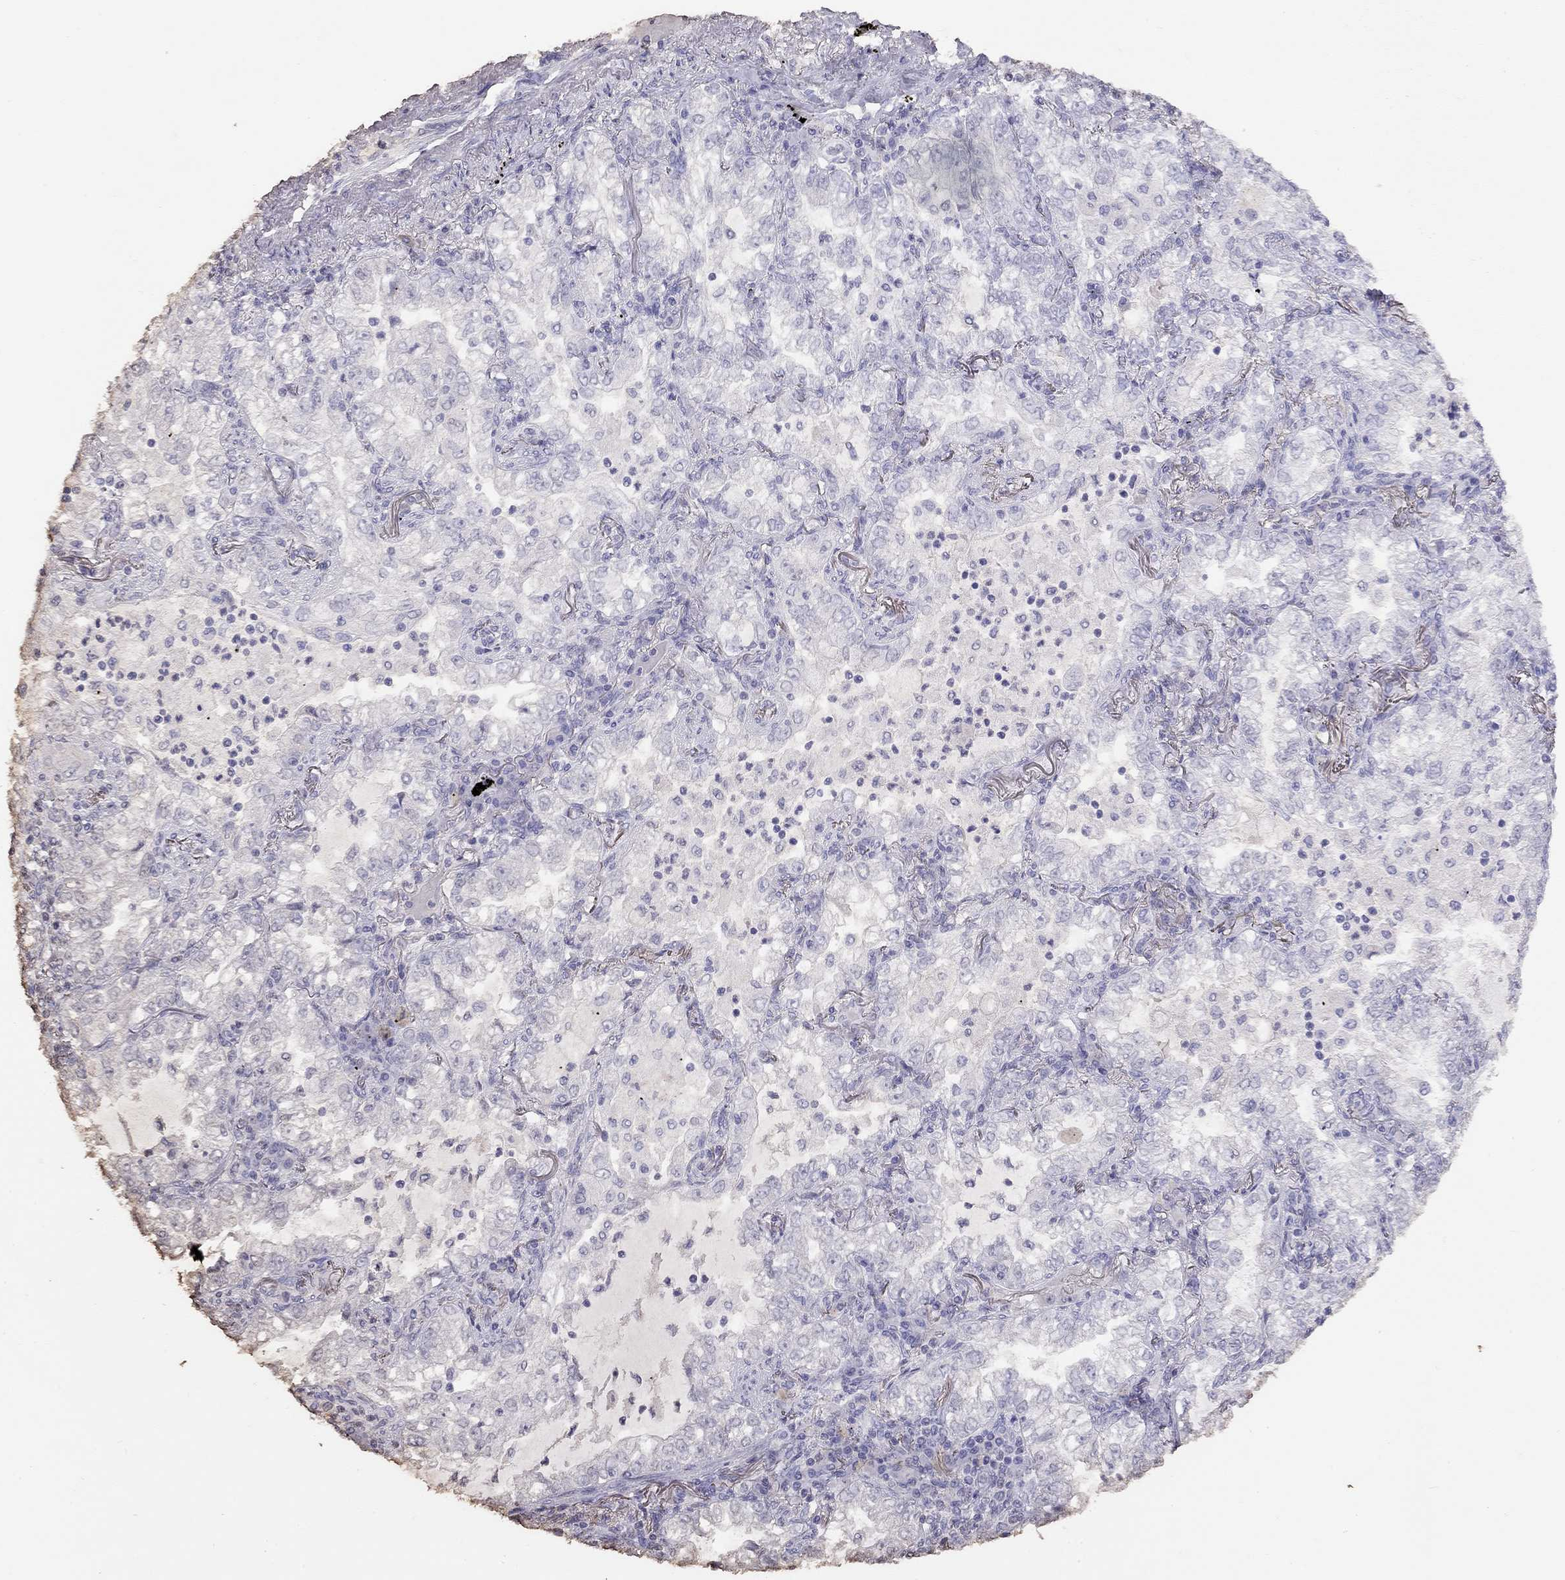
{"staining": {"intensity": "negative", "quantity": "none", "location": "none"}, "tissue": "lung cancer", "cell_type": "Tumor cells", "image_type": "cancer", "snomed": [{"axis": "morphology", "description": "Adenocarcinoma, NOS"}, {"axis": "topography", "description": "Lung"}], "caption": "Immunohistochemical staining of human adenocarcinoma (lung) shows no significant positivity in tumor cells.", "gene": "SUN3", "patient": {"sex": "female", "age": 73}}